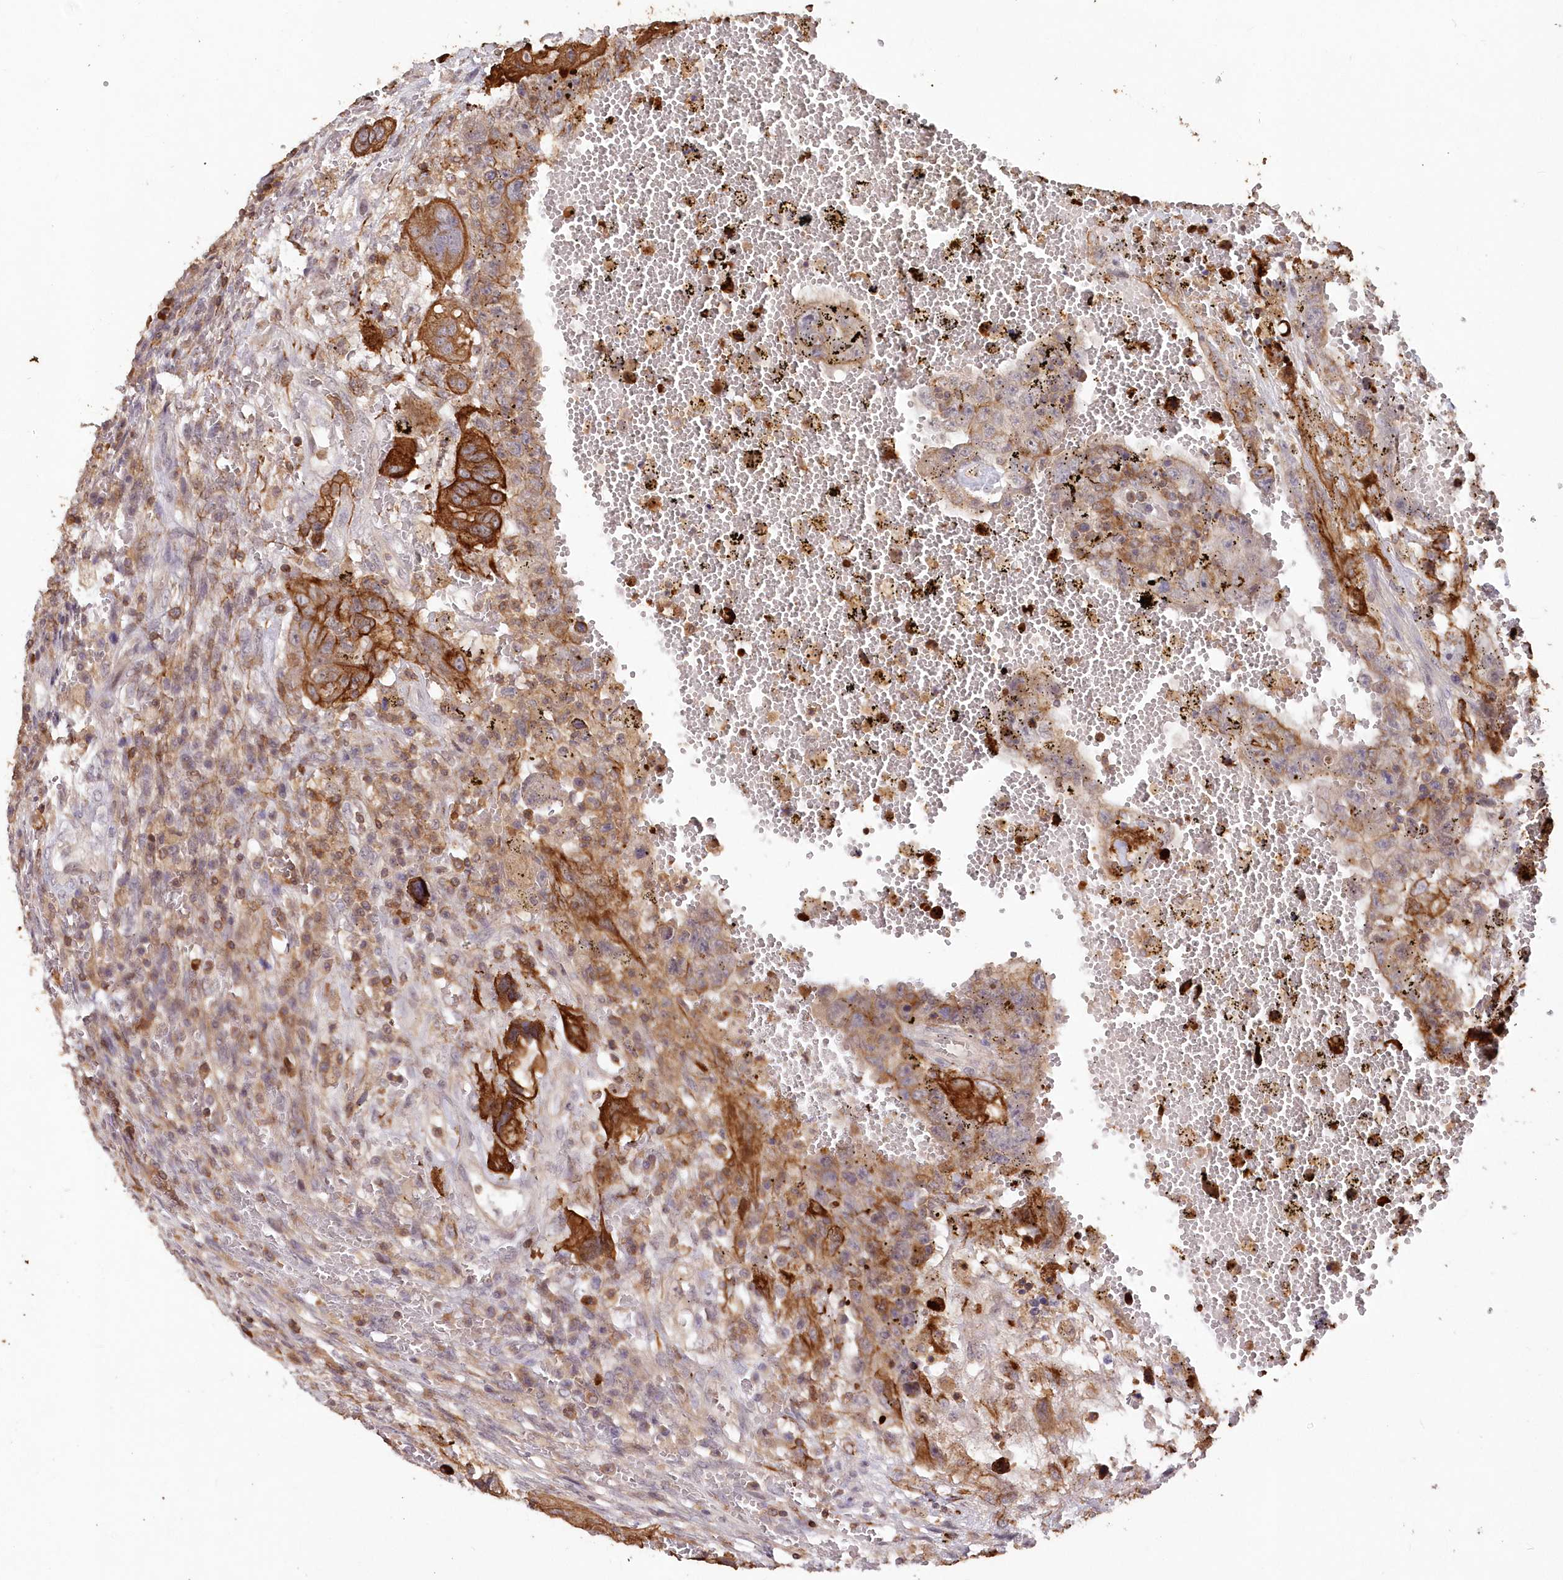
{"staining": {"intensity": "strong", "quantity": "25%-75%", "location": "cytoplasmic/membranous"}, "tissue": "testis cancer", "cell_type": "Tumor cells", "image_type": "cancer", "snomed": [{"axis": "morphology", "description": "Carcinoma, Embryonal, NOS"}, {"axis": "topography", "description": "Testis"}], "caption": "DAB (3,3'-diaminobenzidine) immunohistochemical staining of testis embryonal carcinoma reveals strong cytoplasmic/membranous protein positivity in approximately 25%-75% of tumor cells. The staining was performed using DAB (3,3'-diaminobenzidine) to visualize the protein expression in brown, while the nuclei were stained in blue with hematoxylin (Magnification: 20x).", "gene": "SNED1", "patient": {"sex": "male", "age": 26}}